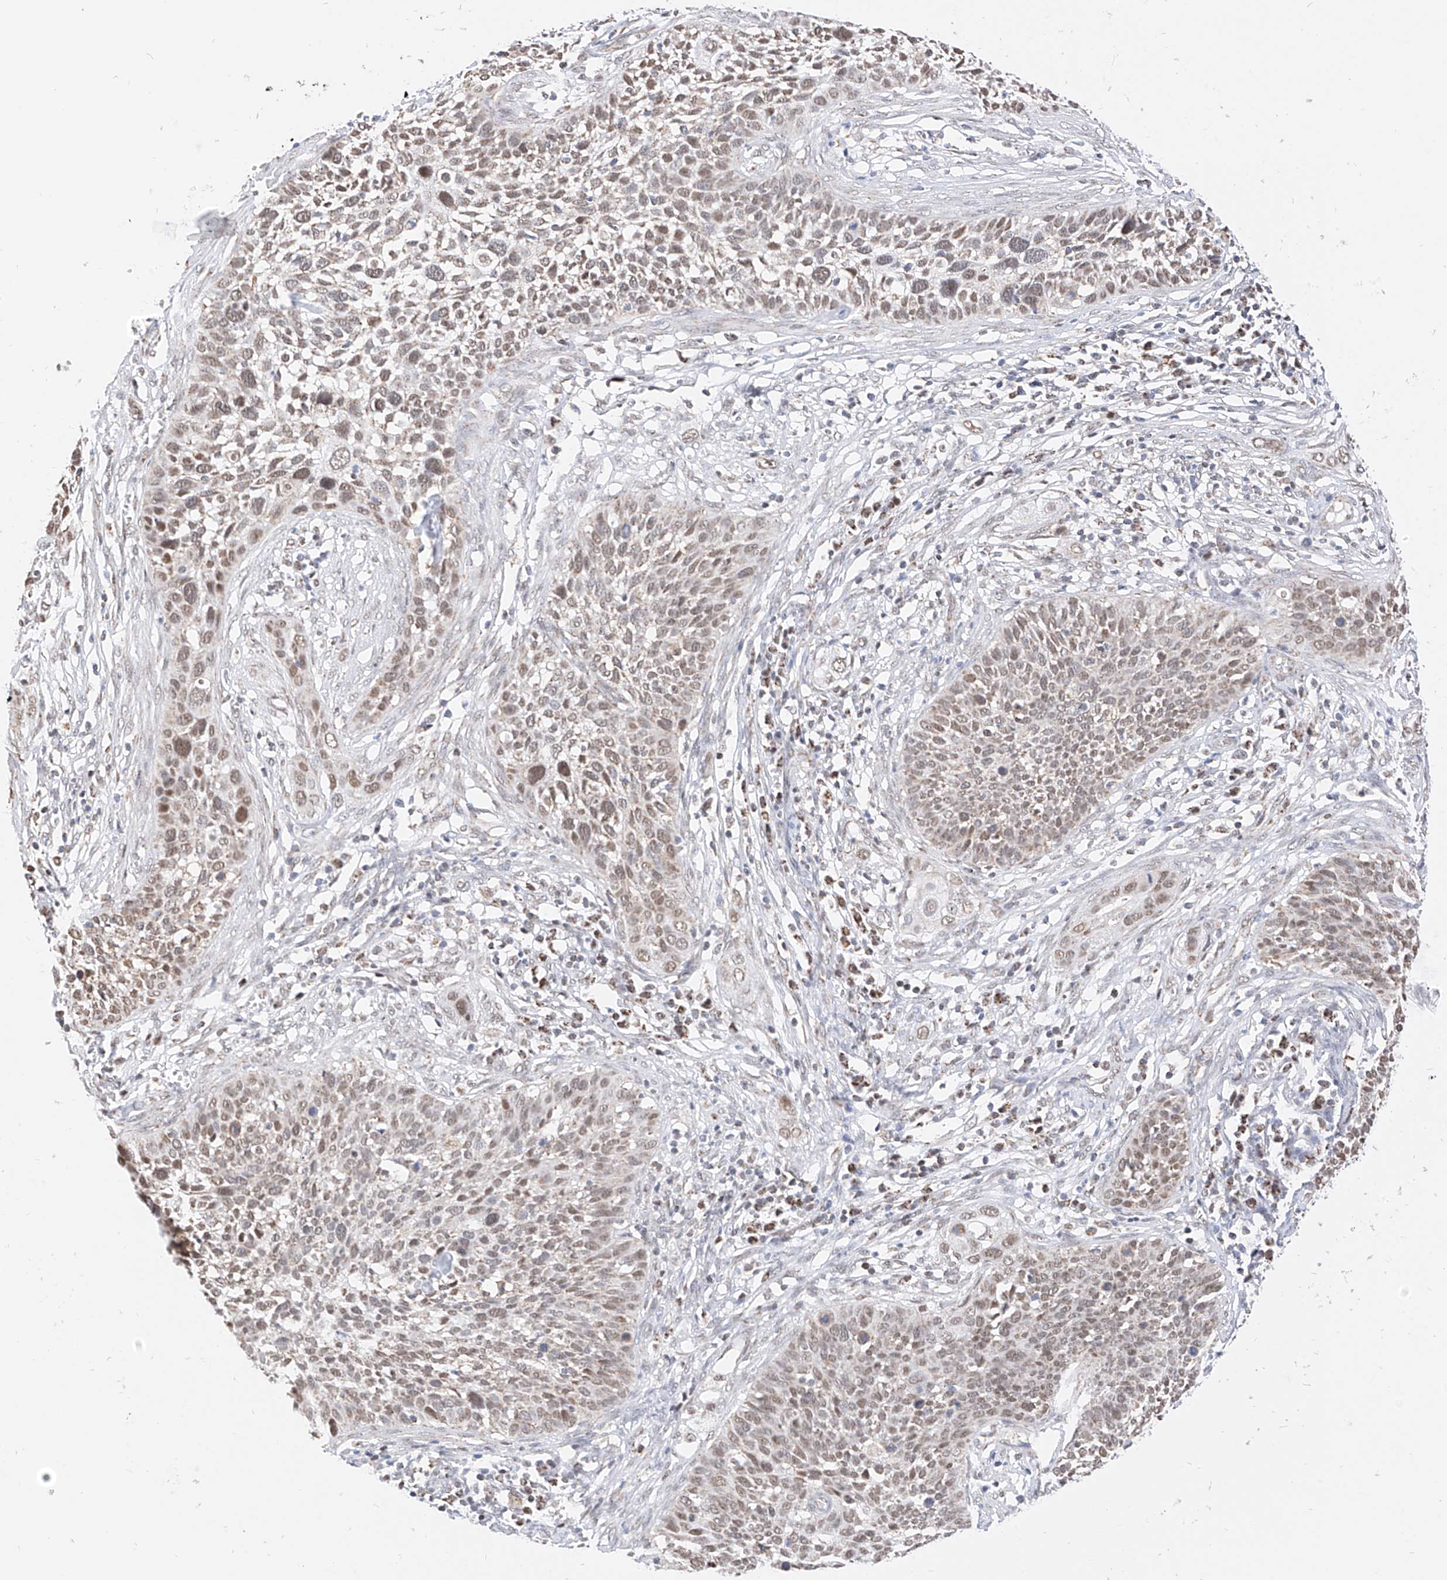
{"staining": {"intensity": "weak", "quantity": ">75%", "location": "nuclear"}, "tissue": "cervical cancer", "cell_type": "Tumor cells", "image_type": "cancer", "snomed": [{"axis": "morphology", "description": "Squamous cell carcinoma, NOS"}, {"axis": "topography", "description": "Cervix"}], "caption": "Approximately >75% of tumor cells in squamous cell carcinoma (cervical) reveal weak nuclear protein expression as visualized by brown immunohistochemical staining.", "gene": "NALCN", "patient": {"sex": "female", "age": 34}}